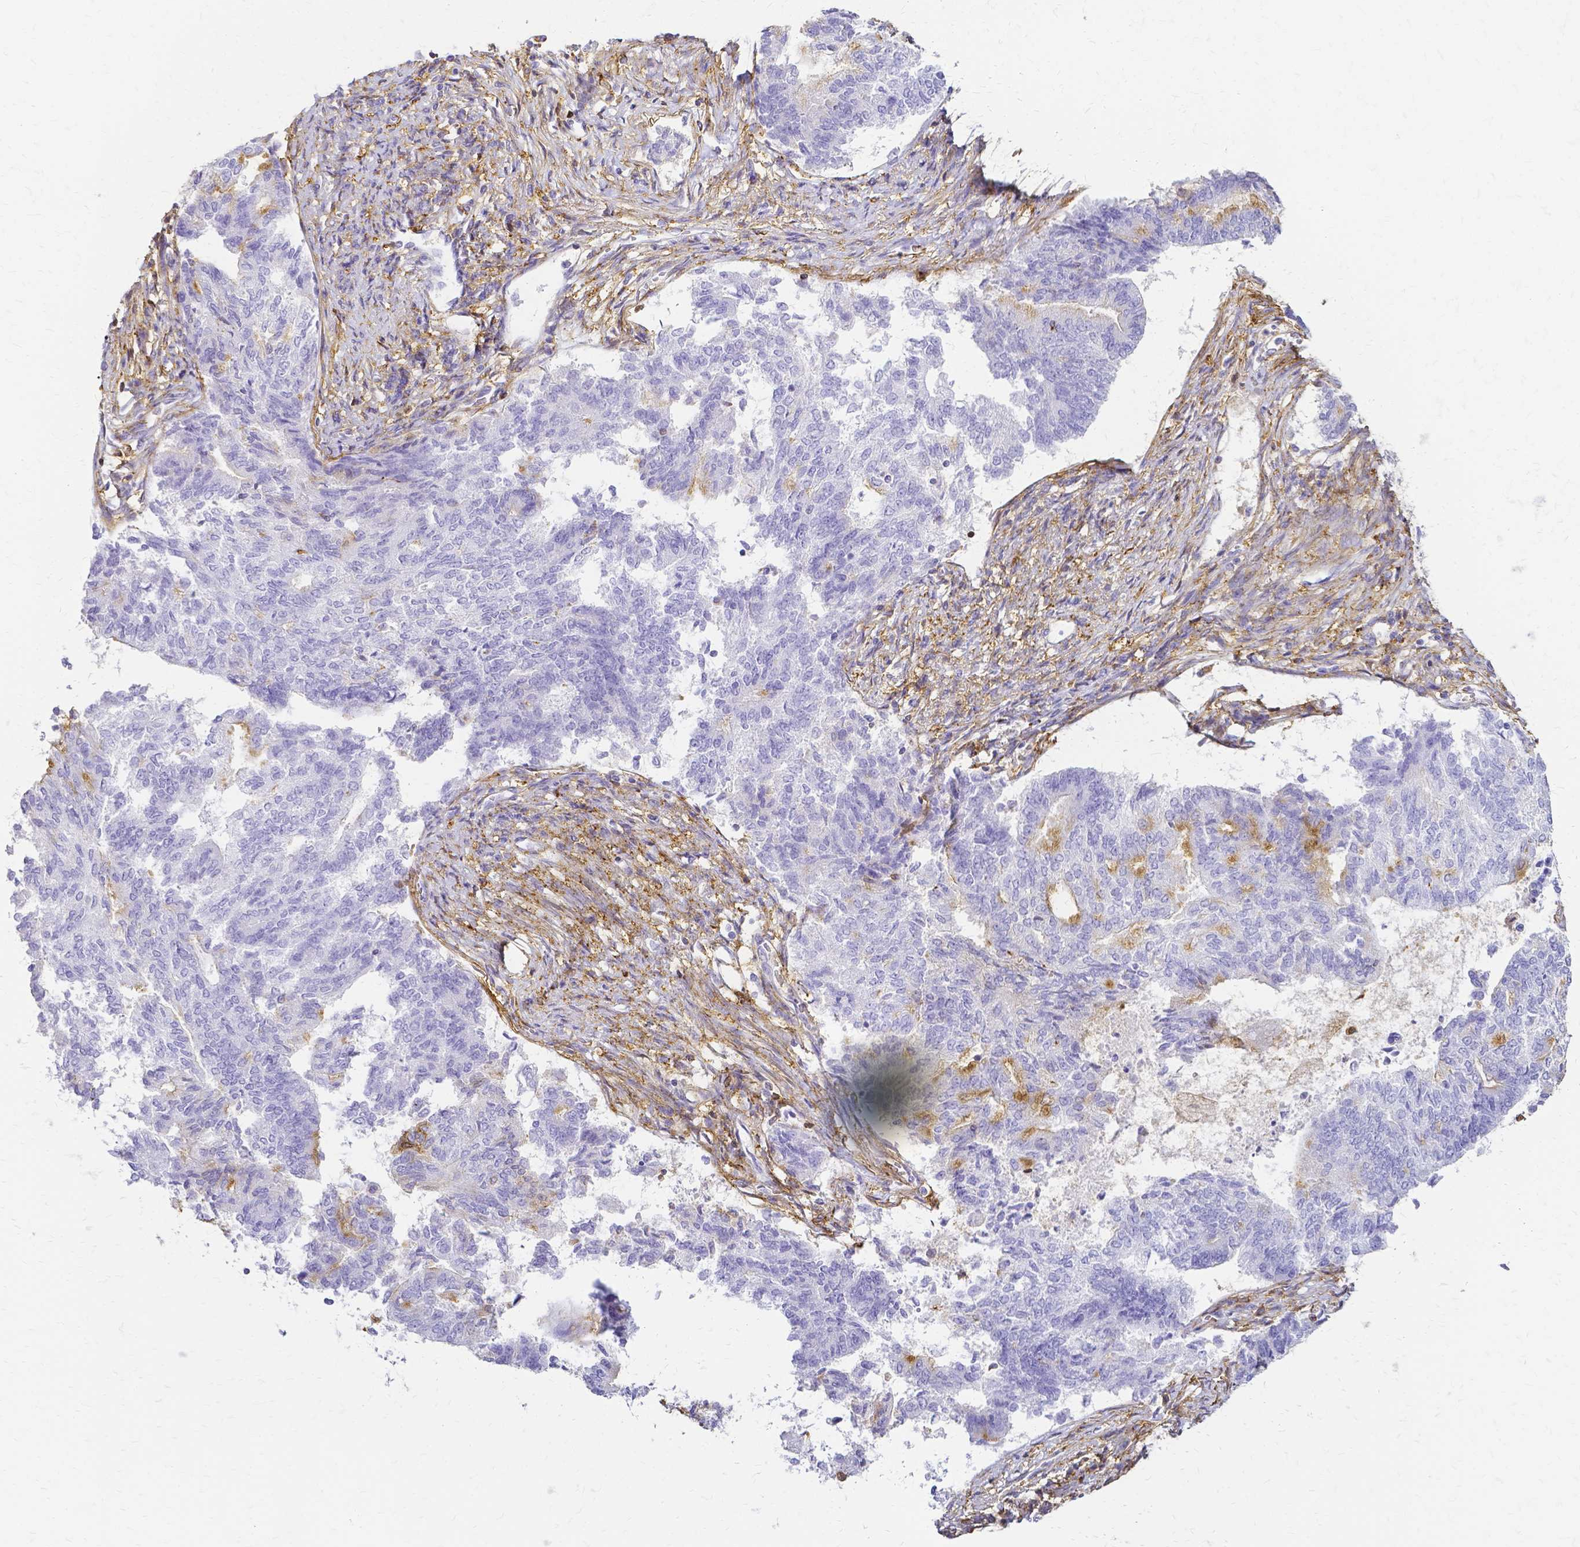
{"staining": {"intensity": "moderate", "quantity": "<25%", "location": "cytoplasmic/membranous"}, "tissue": "endometrial cancer", "cell_type": "Tumor cells", "image_type": "cancer", "snomed": [{"axis": "morphology", "description": "Adenocarcinoma, NOS"}, {"axis": "topography", "description": "Endometrium"}], "caption": "A histopathology image of human endometrial adenocarcinoma stained for a protein displays moderate cytoplasmic/membranous brown staining in tumor cells.", "gene": "HSPA12A", "patient": {"sex": "female", "age": 65}}